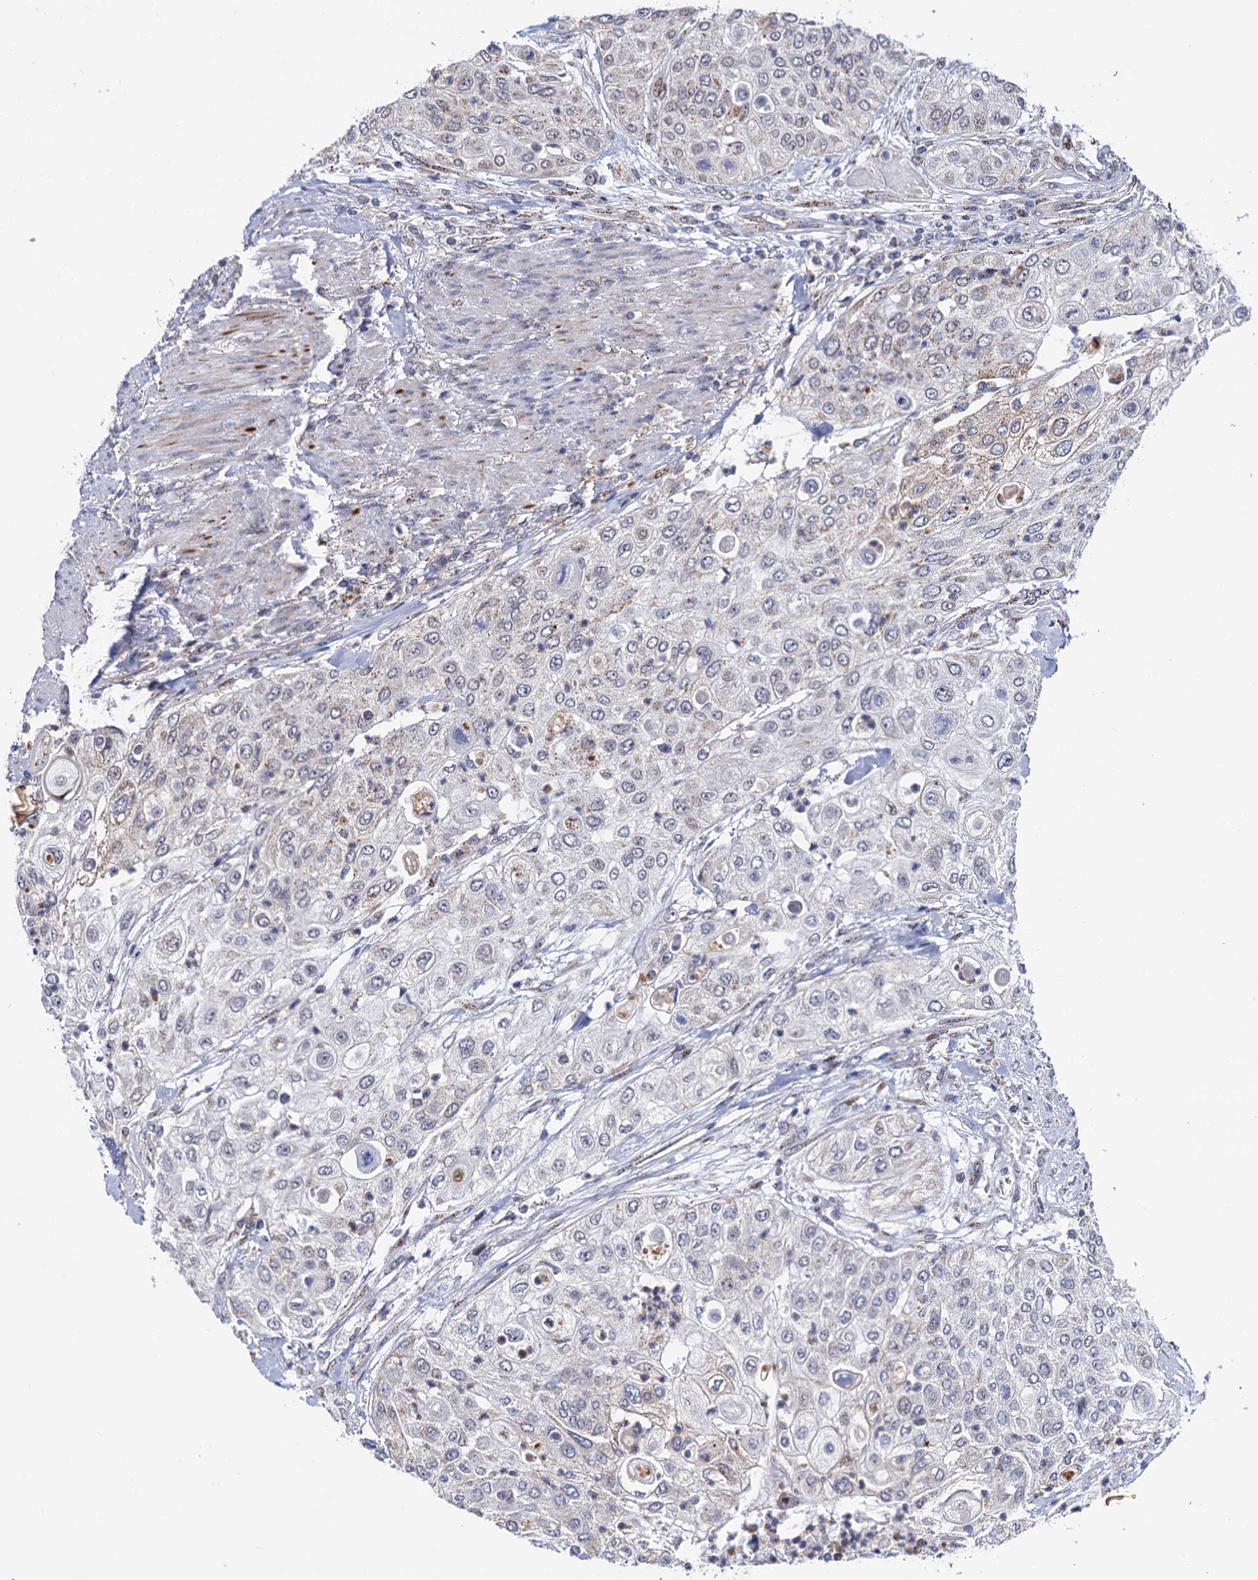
{"staining": {"intensity": "weak", "quantity": "<25%", "location": "cytoplasmic/membranous"}, "tissue": "urothelial cancer", "cell_type": "Tumor cells", "image_type": "cancer", "snomed": [{"axis": "morphology", "description": "Urothelial carcinoma, High grade"}, {"axis": "topography", "description": "Urinary bladder"}], "caption": "IHC of high-grade urothelial carcinoma exhibits no staining in tumor cells.", "gene": "THAP2", "patient": {"sex": "female", "age": 79}}